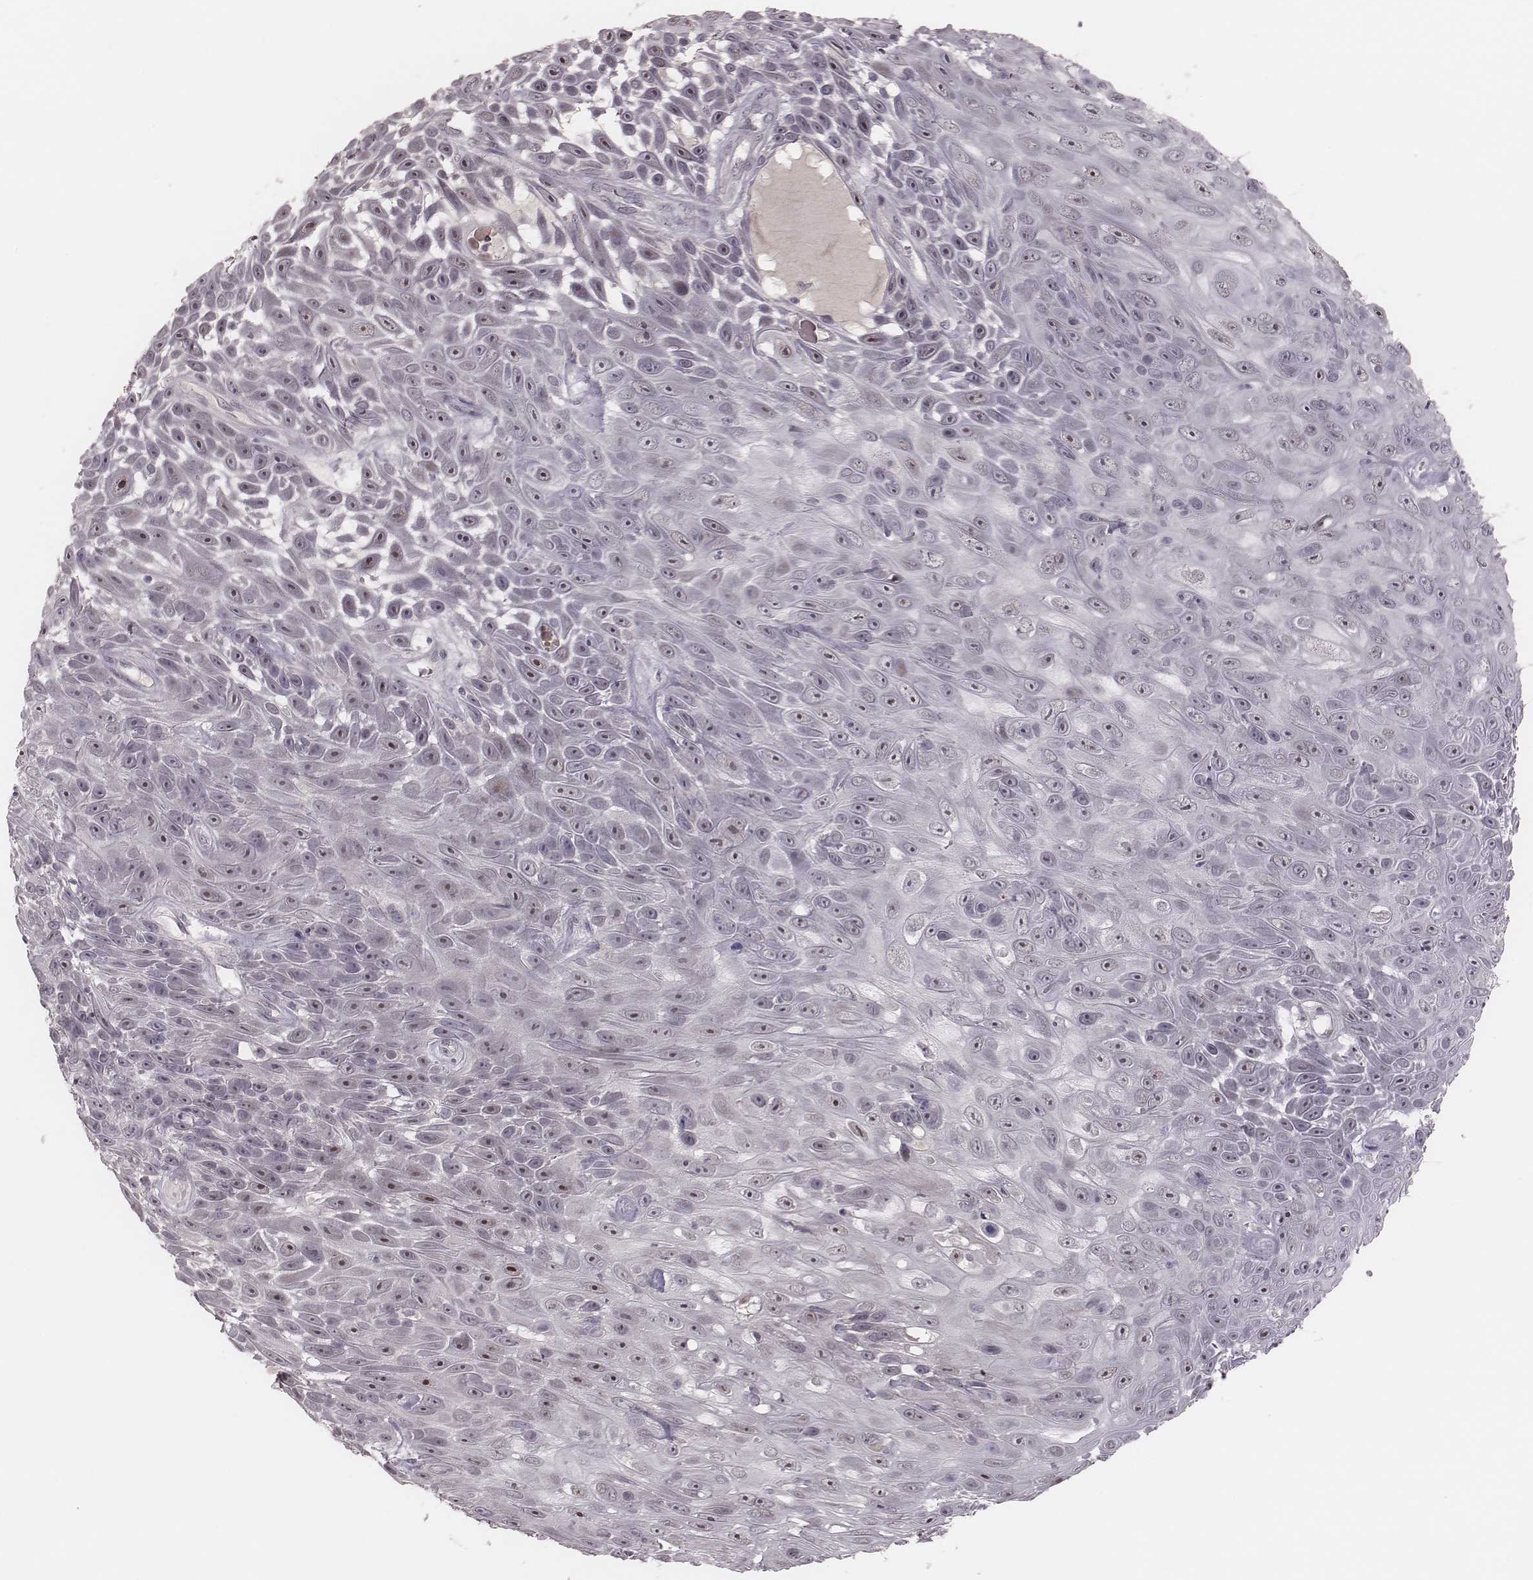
{"staining": {"intensity": "weak", "quantity": "25%-75%", "location": "nuclear"}, "tissue": "skin cancer", "cell_type": "Tumor cells", "image_type": "cancer", "snomed": [{"axis": "morphology", "description": "Squamous cell carcinoma, NOS"}, {"axis": "topography", "description": "Skin"}], "caption": "Immunohistochemistry (IHC) of squamous cell carcinoma (skin) shows low levels of weak nuclear staining in approximately 25%-75% of tumor cells. (DAB (3,3'-diaminobenzidine) = brown stain, brightfield microscopy at high magnification).", "gene": "FAM13B", "patient": {"sex": "male", "age": 82}}